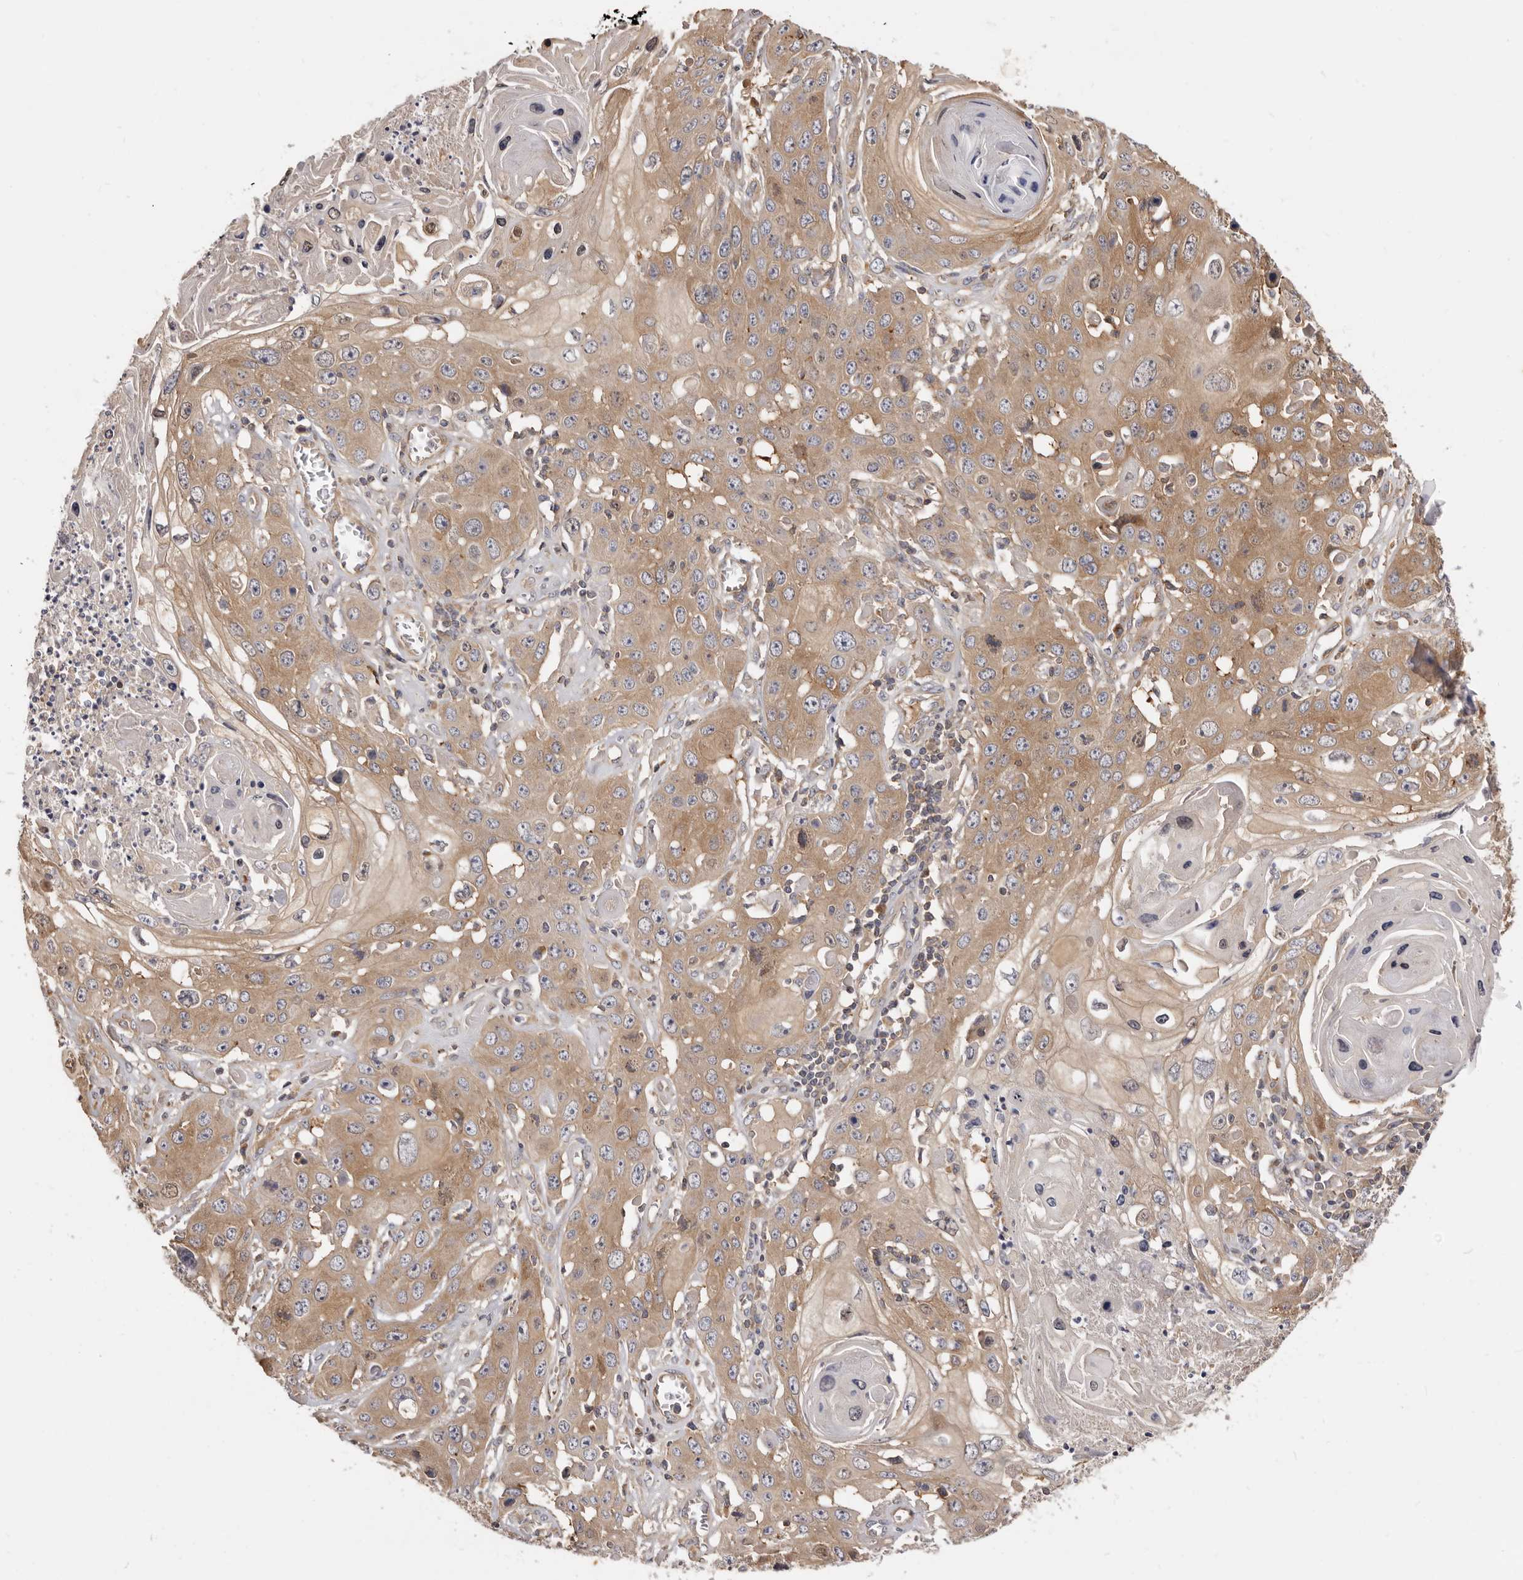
{"staining": {"intensity": "moderate", "quantity": ">75%", "location": "cytoplasmic/membranous"}, "tissue": "skin cancer", "cell_type": "Tumor cells", "image_type": "cancer", "snomed": [{"axis": "morphology", "description": "Squamous cell carcinoma, NOS"}, {"axis": "topography", "description": "Skin"}], "caption": "A brown stain shows moderate cytoplasmic/membranous staining of a protein in squamous cell carcinoma (skin) tumor cells. The staining is performed using DAB (3,3'-diaminobenzidine) brown chromogen to label protein expression. The nuclei are counter-stained blue using hematoxylin.", "gene": "ADAMTS20", "patient": {"sex": "male", "age": 55}}